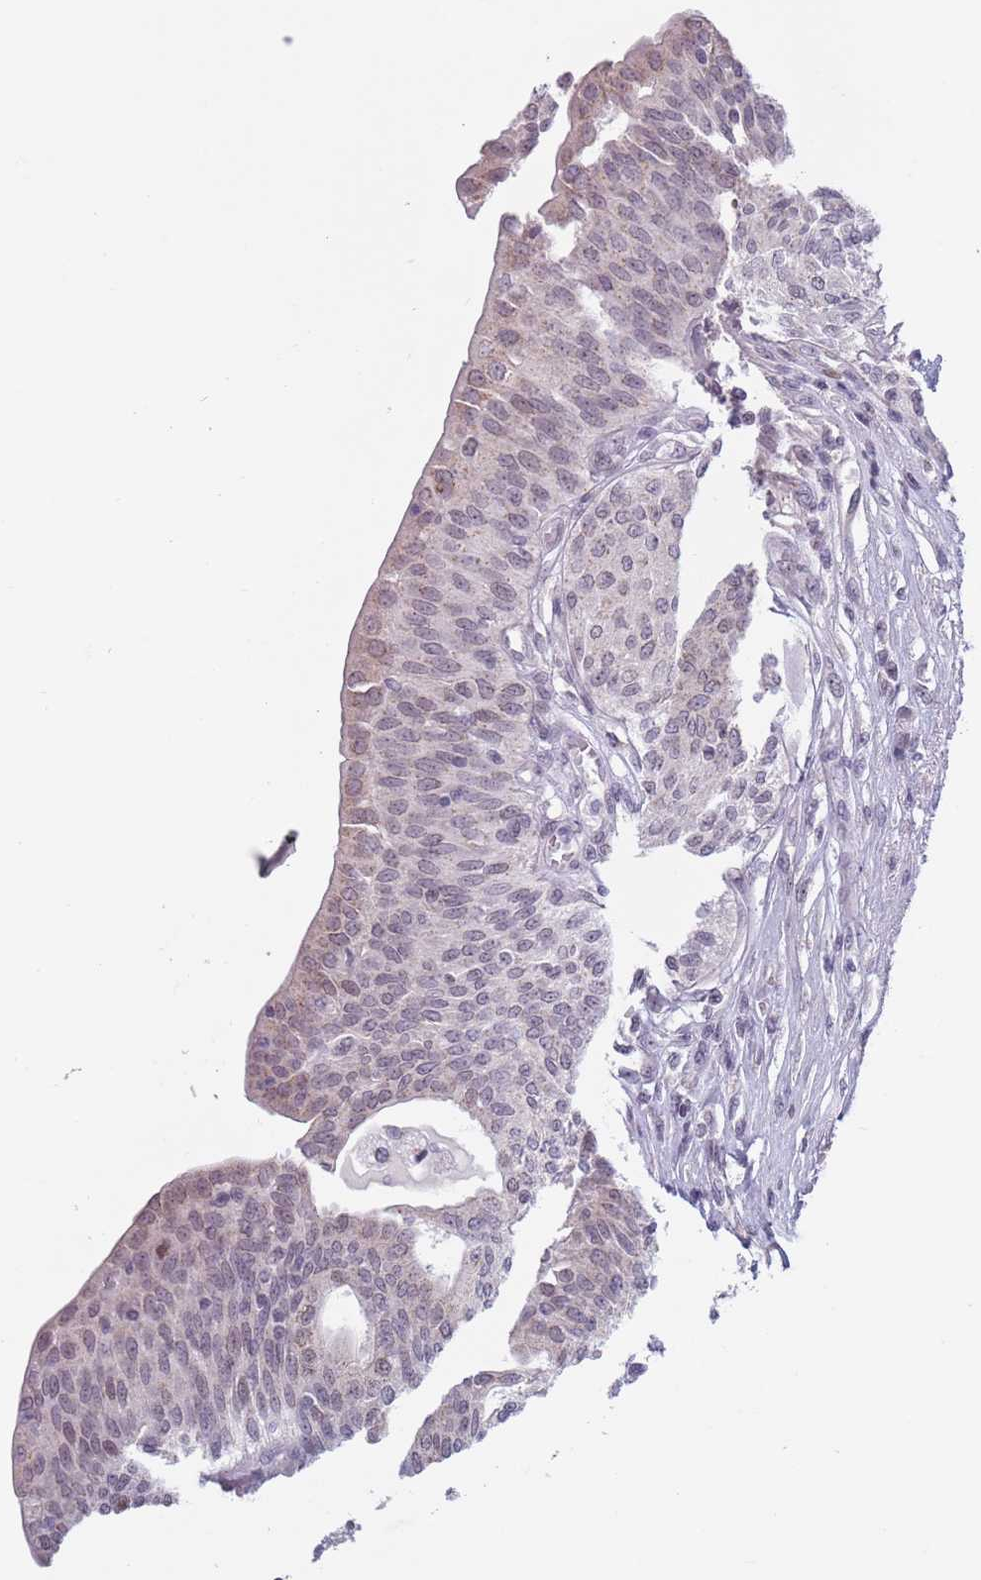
{"staining": {"intensity": "weak", "quantity": ">75%", "location": "nuclear"}, "tissue": "urothelial cancer", "cell_type": "Tumor cells", "image_type": "cancer", "snomed": [{"axis": "morphology", "description": "Urothelial carcinoma, High grade"}, {"axis": "topography", "description": "Urinary bladder"}], "caption": "IHC of urothelial cancer displays low levels of weak nuclear expression in approximately >75% of tumor cells.", "gene": "ZKSCAN2", "patient": {"sex": "female", "age": 79}}